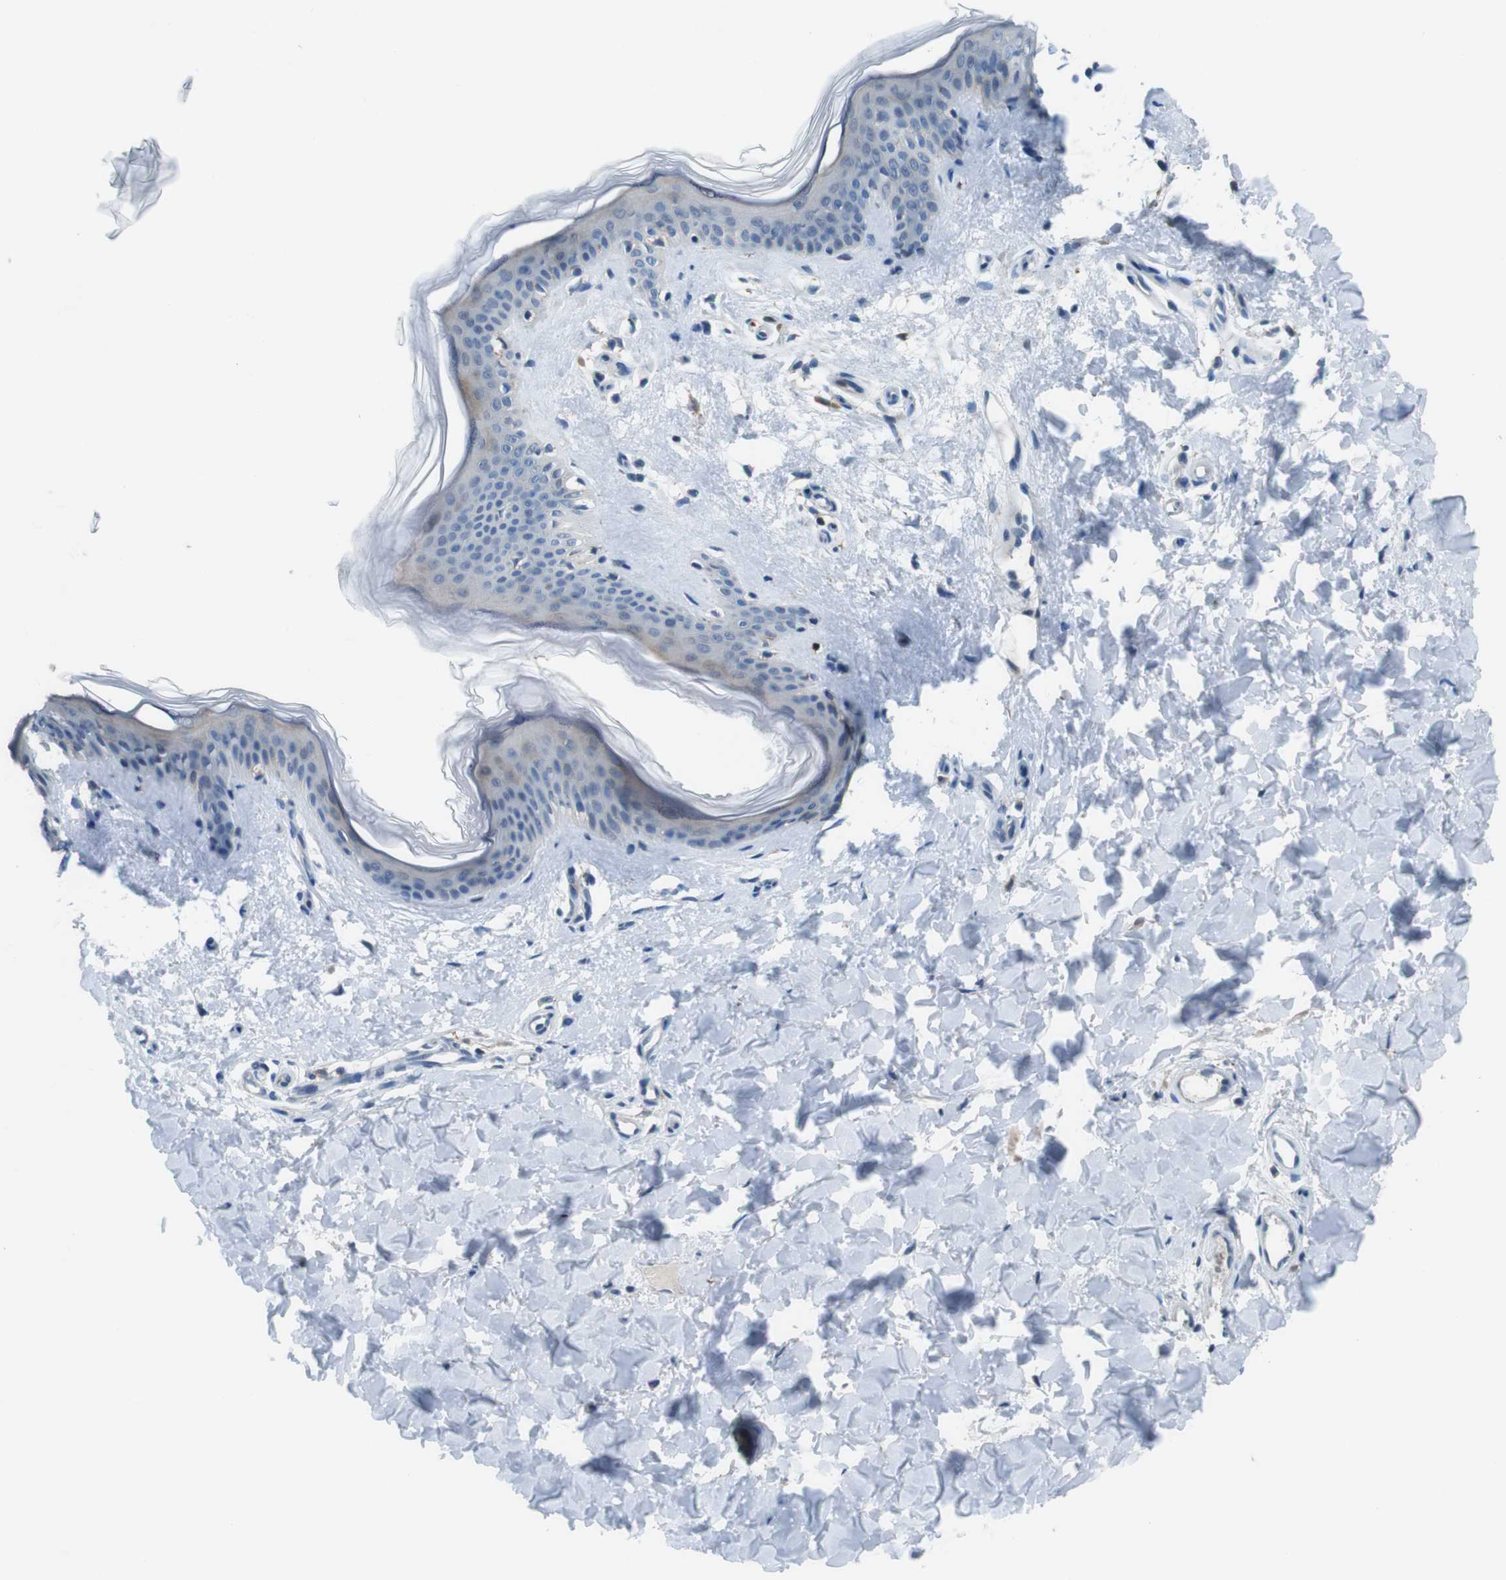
{"staining": {"intensity": "negative", "quantity": "none", "location": "none"}, "tissue": "skin", "cell_type": "Fibroblasts", "image_type": "normal", "snomed": [{"axis": "morphology", "description": "Normal tissue, NOS"}, {"axis": "topography", "description": "Skin"}], "caption": "The histopathology image reveals no significant positivity in fibroblasts of skin.", "gene": "NANOS2", "patient": {"sex": "female", "age": 41}}